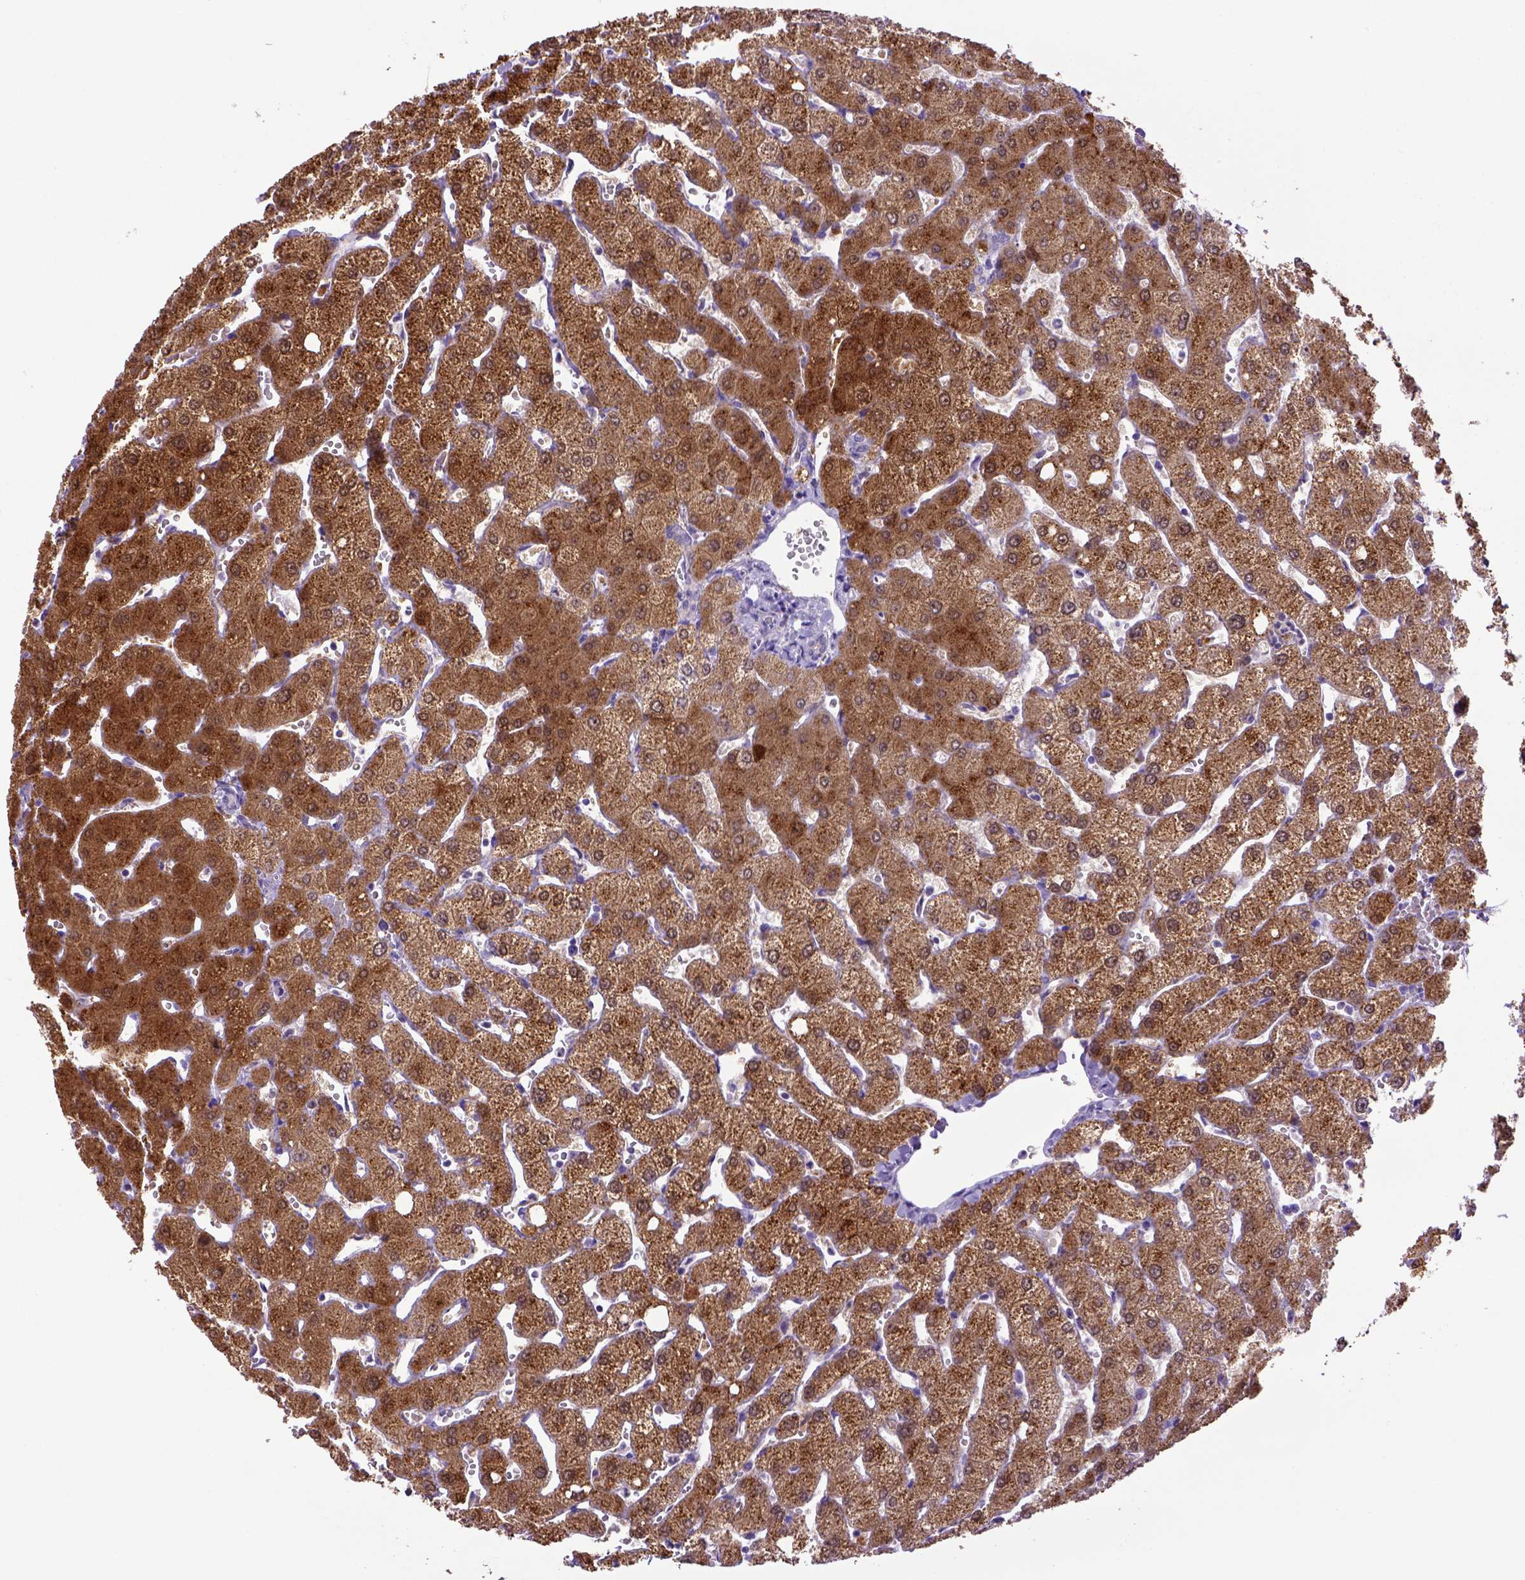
{"staining": {"intensity": "negative", "quantity": "none", "location": "none"}, "tissue": "liver", "cell_type": "Cholangiocytes", "image_type": "normal", "snomed": [{"axis": "morphology", "description": "Normal tissue, NOS"}, {"axis": "topography", "description": "Liver"}], "caption": "DAB (3,3'-diaminobenzidine) immunohistochemical staining of unremarkable human liver demonstrates no significant staining in cholangiocytes.", "gene": "BAAT", "patient": {"sex": "female", "age": 54}}